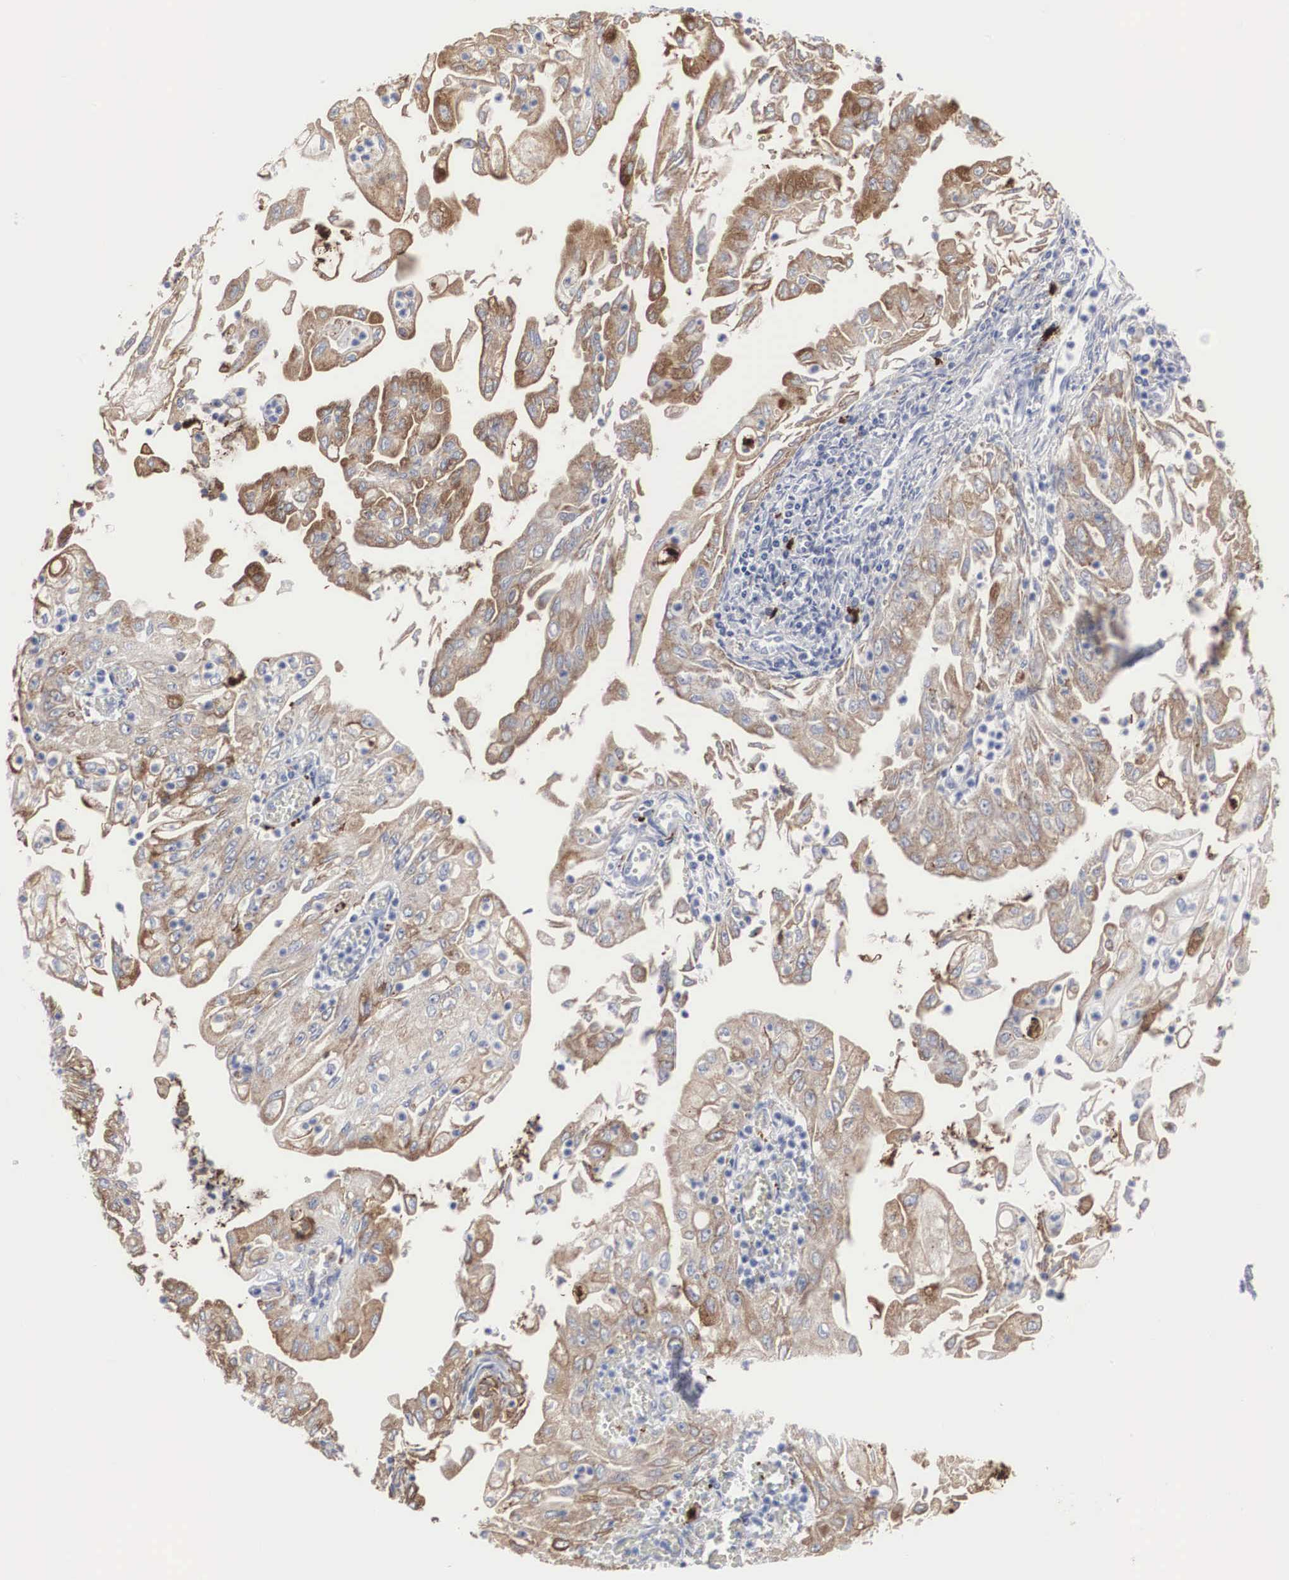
{"staining": {"intensity": "weak", "quantity": ">75%", "location": "cytoplasmic/membranous"}, "tissue": "endometrial cancer", "cell_type": "Tumor cells", "image_type": "cancer", "snomed": [{"axis": "morphology", "description": "Adenocarcinoma, NOS"}, {"axis": "topography", "description": "Endometrium"}], "caption": "An IHC photomicrograph of neoplastic tissue is shown. Protein staining in brown shows weak cytoplasmic/membranous positivity in endometrial adenocarcinoma within tumor cells.", "gene": "LGALS3BP", "patient": {"sex": "female", "age": 75}}